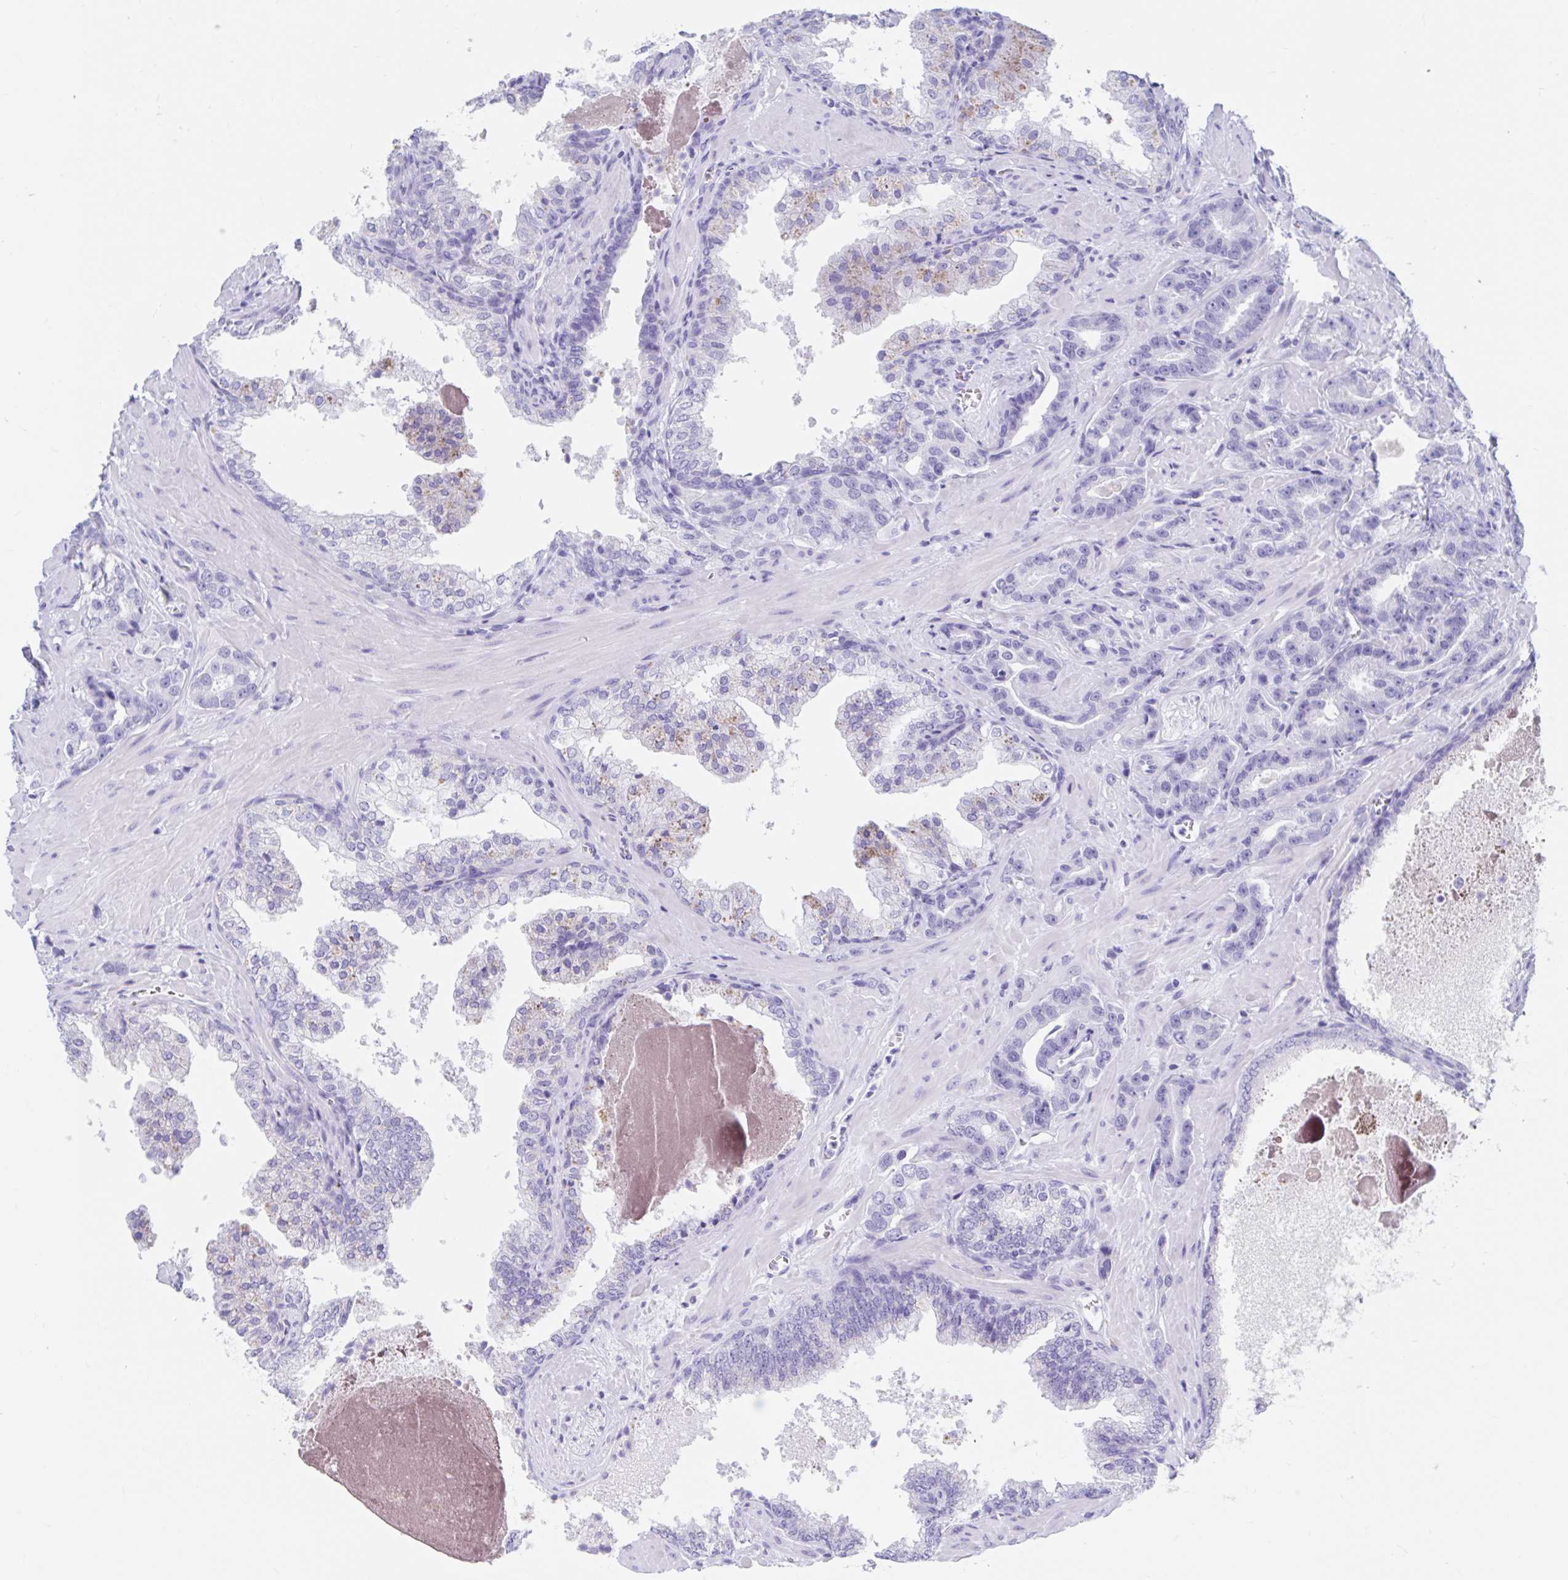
{"staining": {"intensity": "negative", "quantity": "none", "location": "none"}, "tissue": "prostate cancer", "cell_type": "Tumor cells", "image_type": "cancer", "snomed": [{"axis": "morphology", "description": "Adenocarcinoma, High grade"}, {"axis": "topography", "description": "Prostate"}], "caption": "There is no significant staining in tumor cells of high-grade adenocarcinoma (prostate). (Immunohistochemistry (ihc), brightfield microscopy, high magnification).", "gene": "DPEP3", "patient": {"sex": "male", "age": 65}}